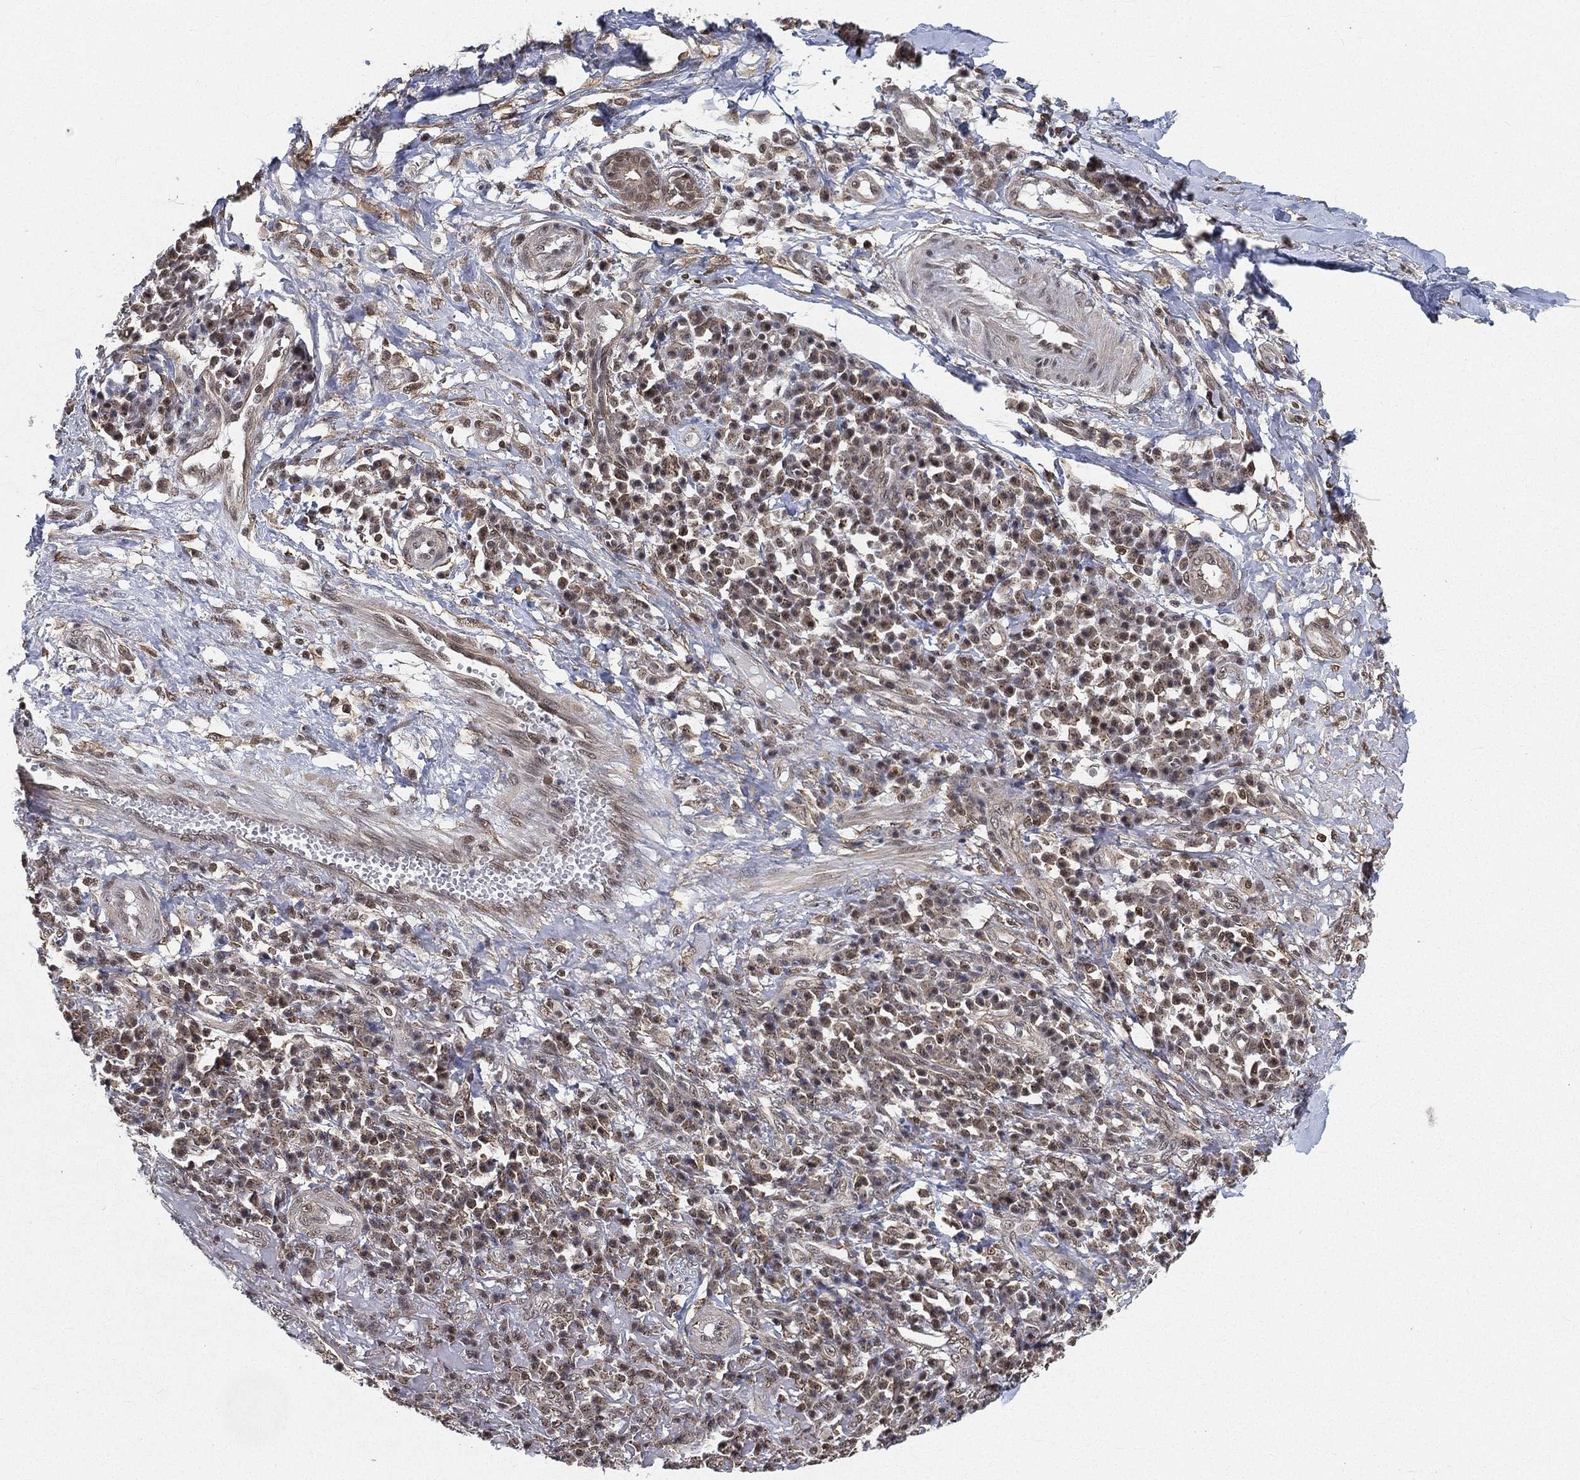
{"staining": {"intensity": "moderate", "quantity": ">75%", "location": "nuclear"}, "tissue": "skin cancer", "cell_type": "Tumor cells", "image_type": "cancer", "snomed": [{"axis": "morphology", "description": "Squamous cell carcinoma, NOS"}, {"axis": "topography", "description": "Skin"}], "caption": "Human skin squamous cell carcinoma stained with a brown dye demonstrates moderate nuclear positive positivity in about >75% of tumor cells.", "gene": "RSRC2", "patient": {"sex": "male", "age": 92}}